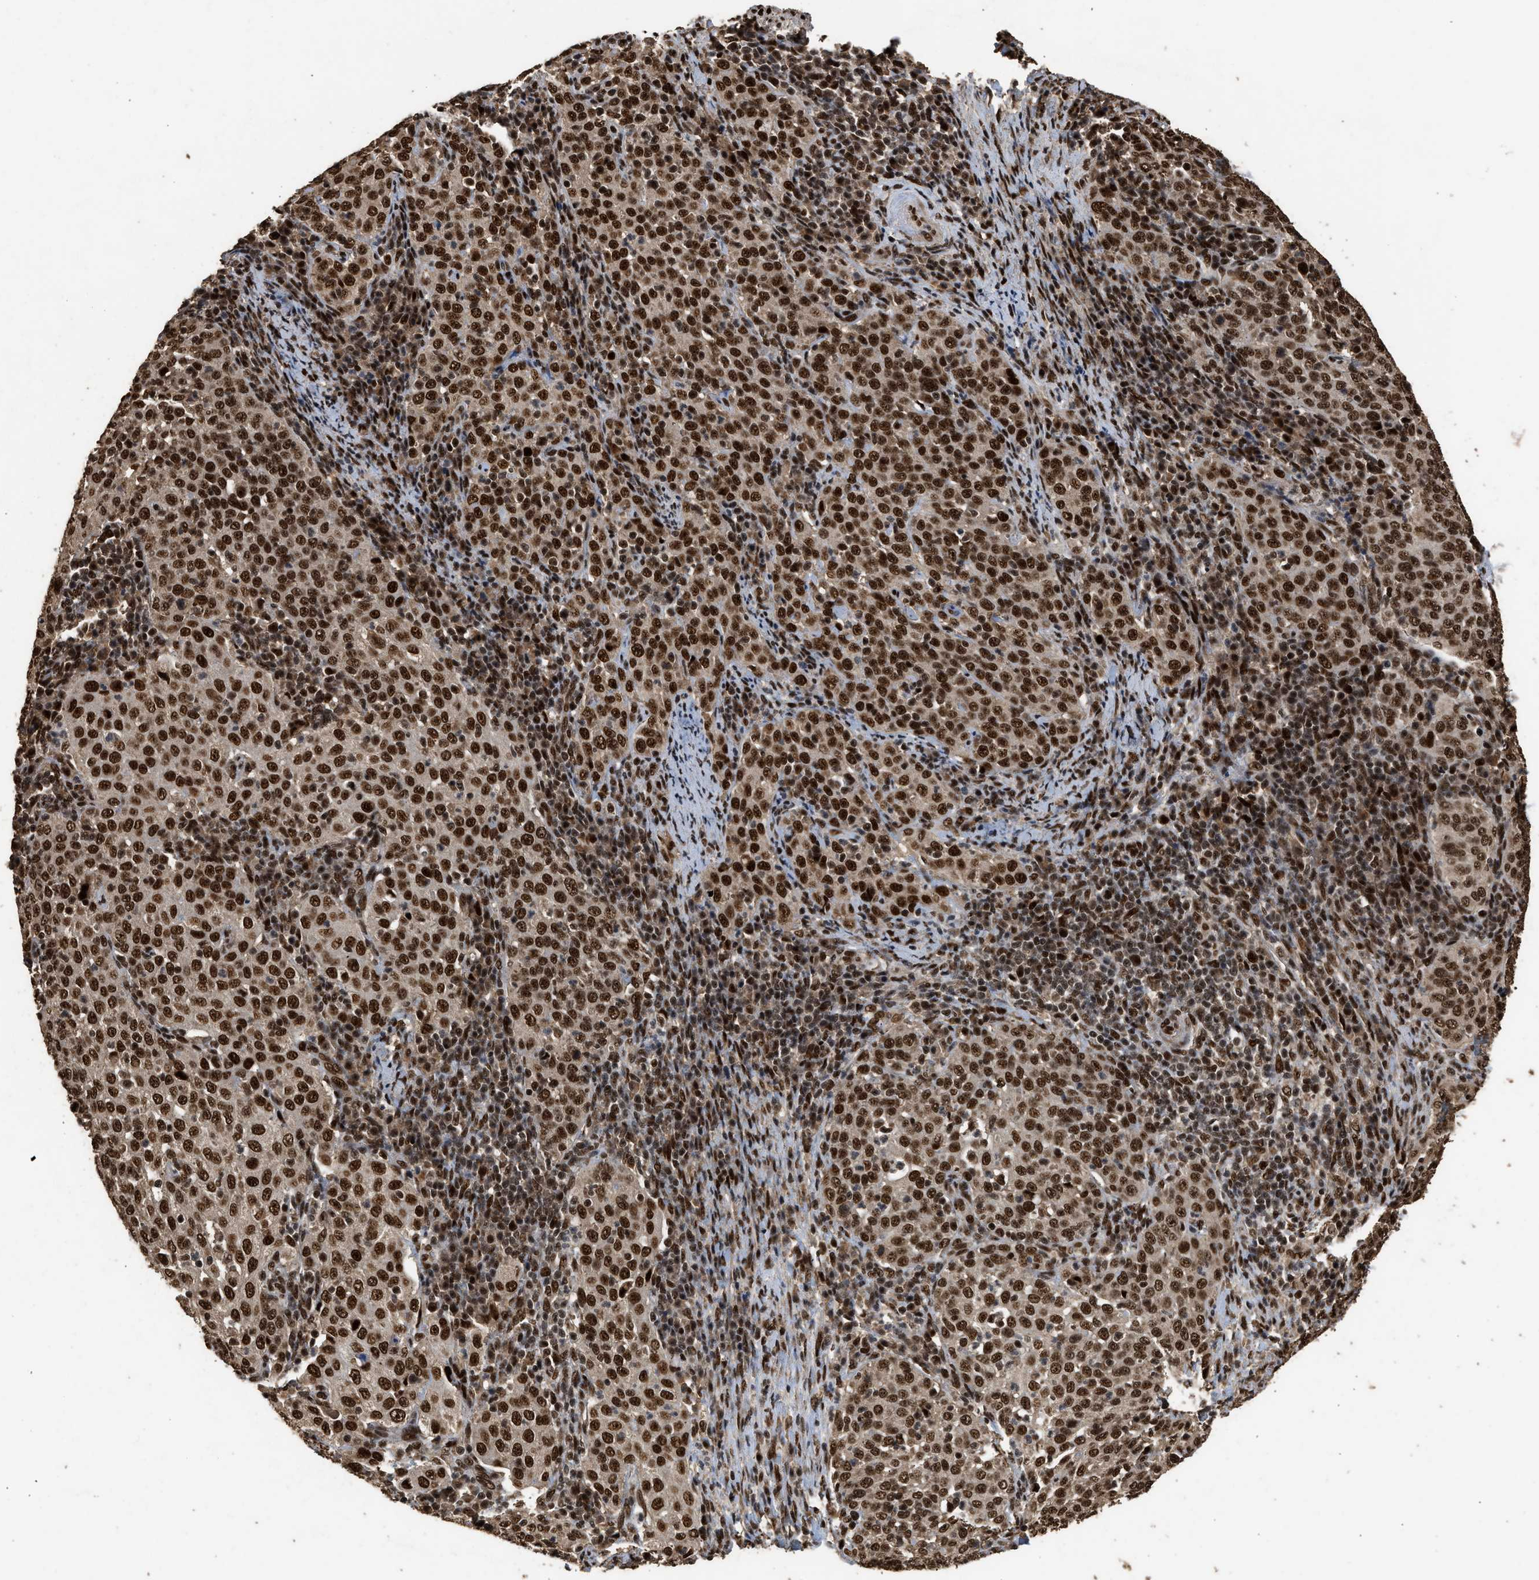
{"staining": {"intensity": "strong", "quantity": ">75%", "location": "cytoplasmic/membranous,nuclear"}, "tissue": "cervical cancer", "cell_type": "Tumor cells", "image_type": "cancer", "snomed": [{"axis": "morphology", "description": "Squamous cell carcinoma, NOS"}, {"axis": "topography", "description": "Cervix"}], "caption": "A high amount of strong cytoplasmic/membranous and nuclear positivity is identified in approximately >75% of tumor cells in cervical squamous cell carcinoma tissue.", "gene": "PPP4R3B", "patient": {"sex": "female", "age": 51}}